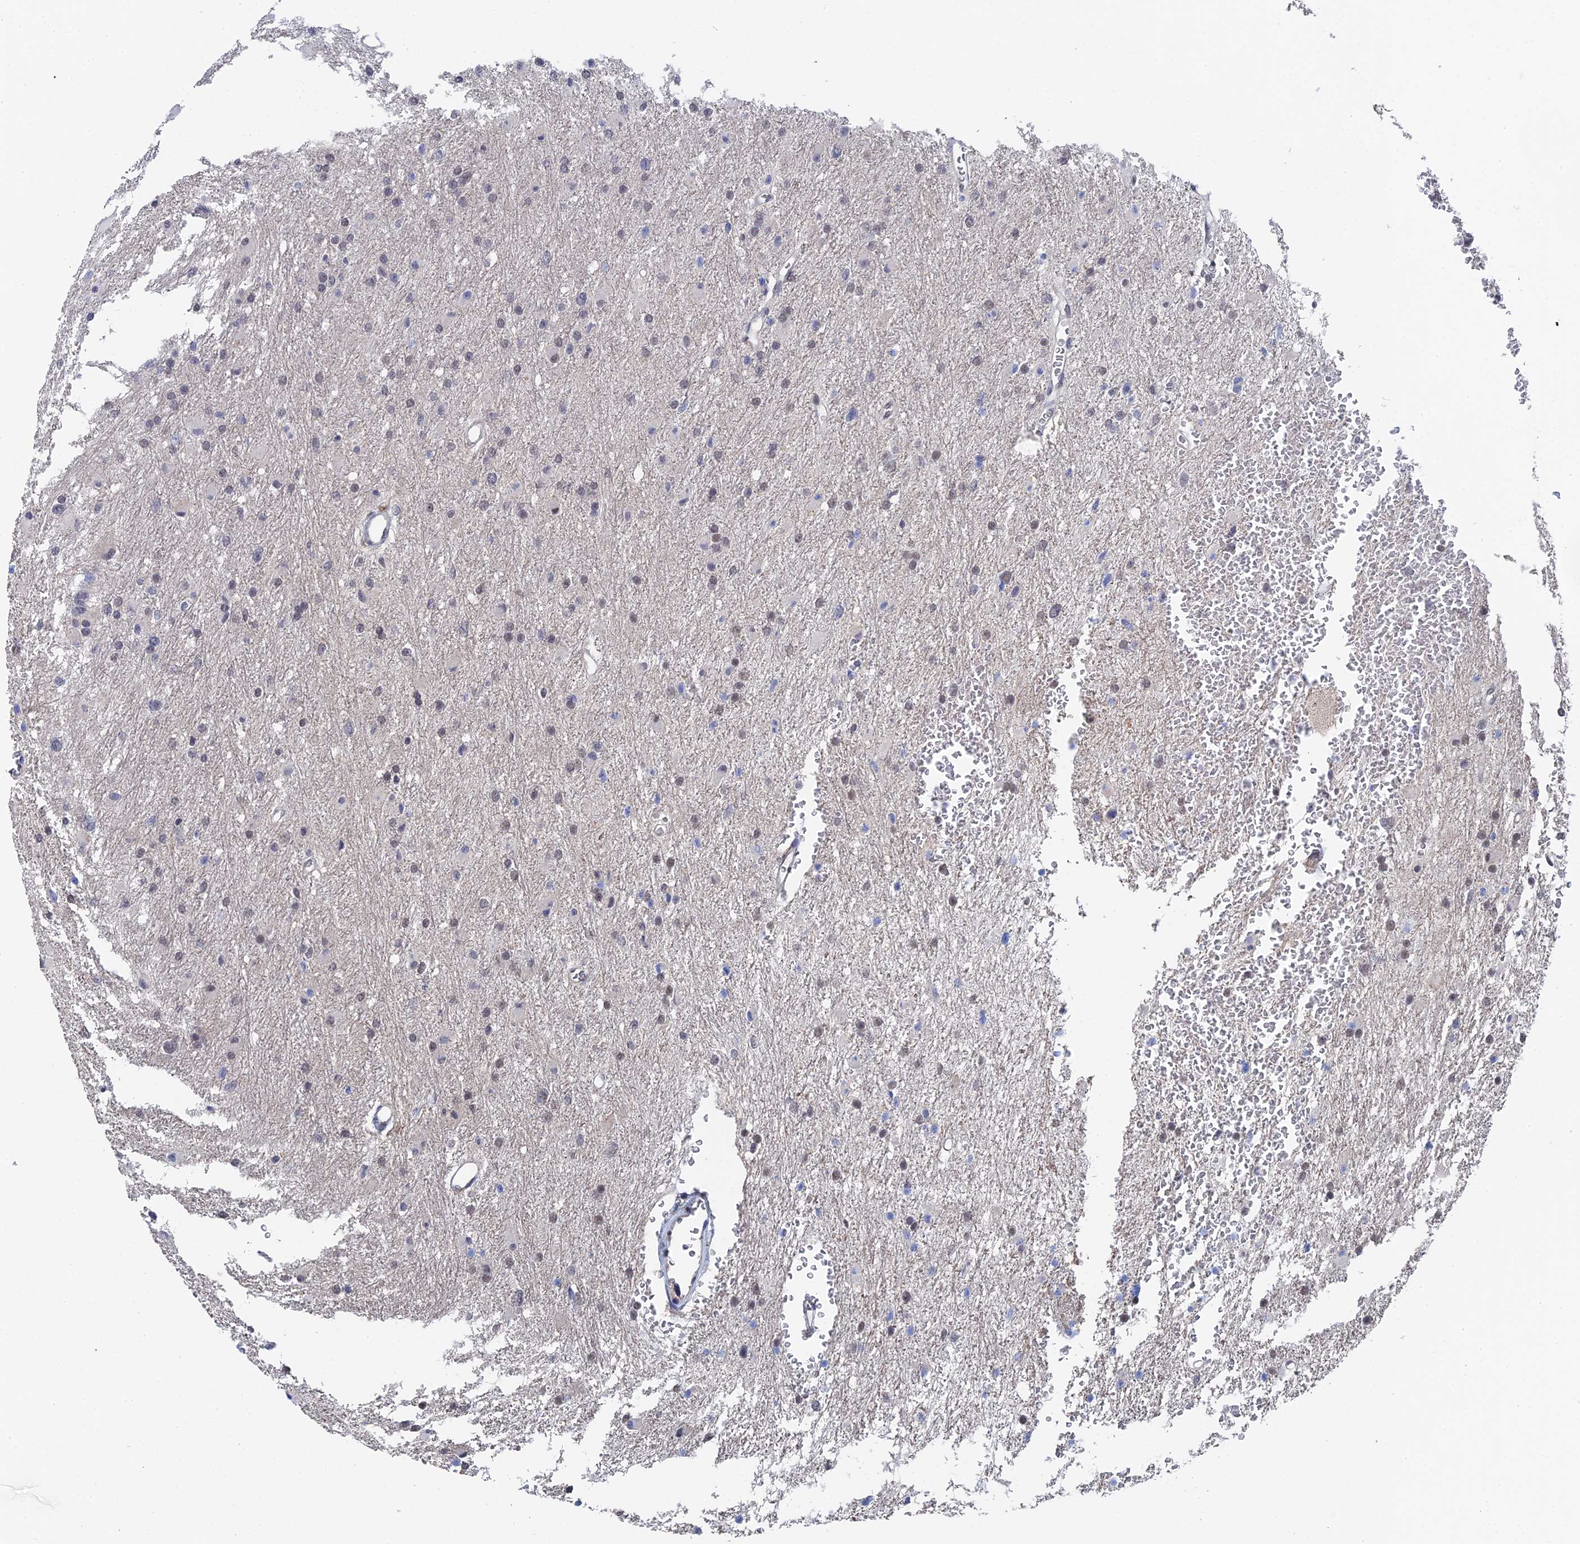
{"staining": {"intensity": "weak", "quantity": "25%-75%", "location": "nuclear"}, "tissue": "glioma", "cell_type": "Tumor cells", "image_type": "cancer", "snomed": [{"axis": "morphology", "description": "Glioma, malignant, High grade"}, {"axis": "topography", "description": "Cerebral cortex"}], "caption": "This micrograph shows immunohistochemistry (IHC) staining of glioma, with low weak nuclear expression in approximately 25%-75% of tumor cells.", "gene": "TSSC4", "patient": {"sex": "female", "age": 36}}